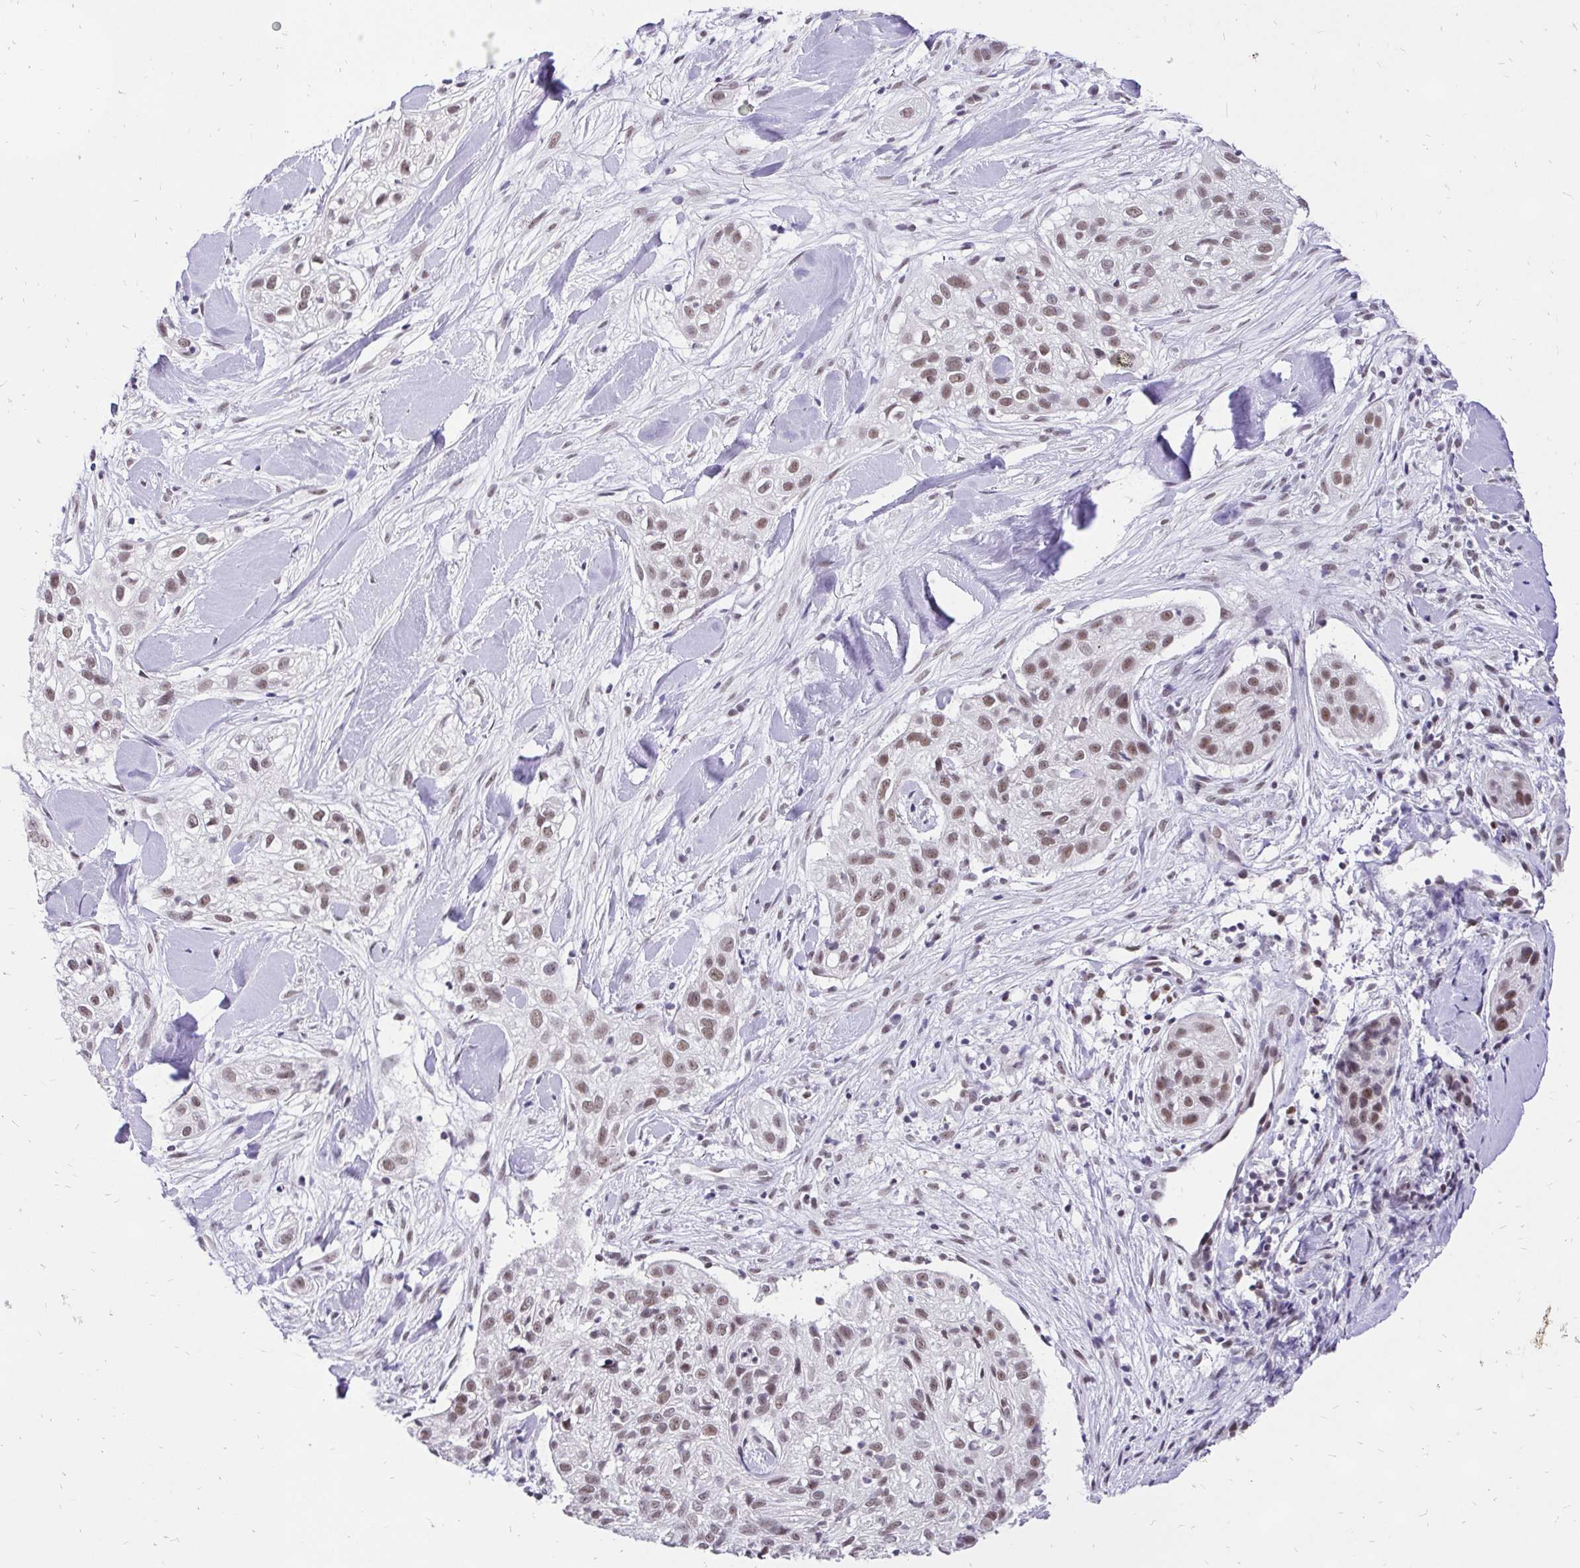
{"staining": {"intensity": "moderate", "quantity": ">75%", "location": "nuclear"}, "tissue": "skin cancer", "cell_type": "Tumor cells", "image_type": "cancer", "snomed": [{"axis": "morphology", "description": "Squamous cell carcinoma, NOS"}, {"axis": "topography", "description": "Skin"}], "caption": "Squamous cell carcinoma (skin) stained for a protein demonstrates moderate nuclear positivity in tumor cells. The staining is performed using DAB brown chromogen to label protein expression. The nuclei are counter-stained blue using hematoxylin.", "gene": "ZNF860", "patient": {"sex": "male", "age": 82}}